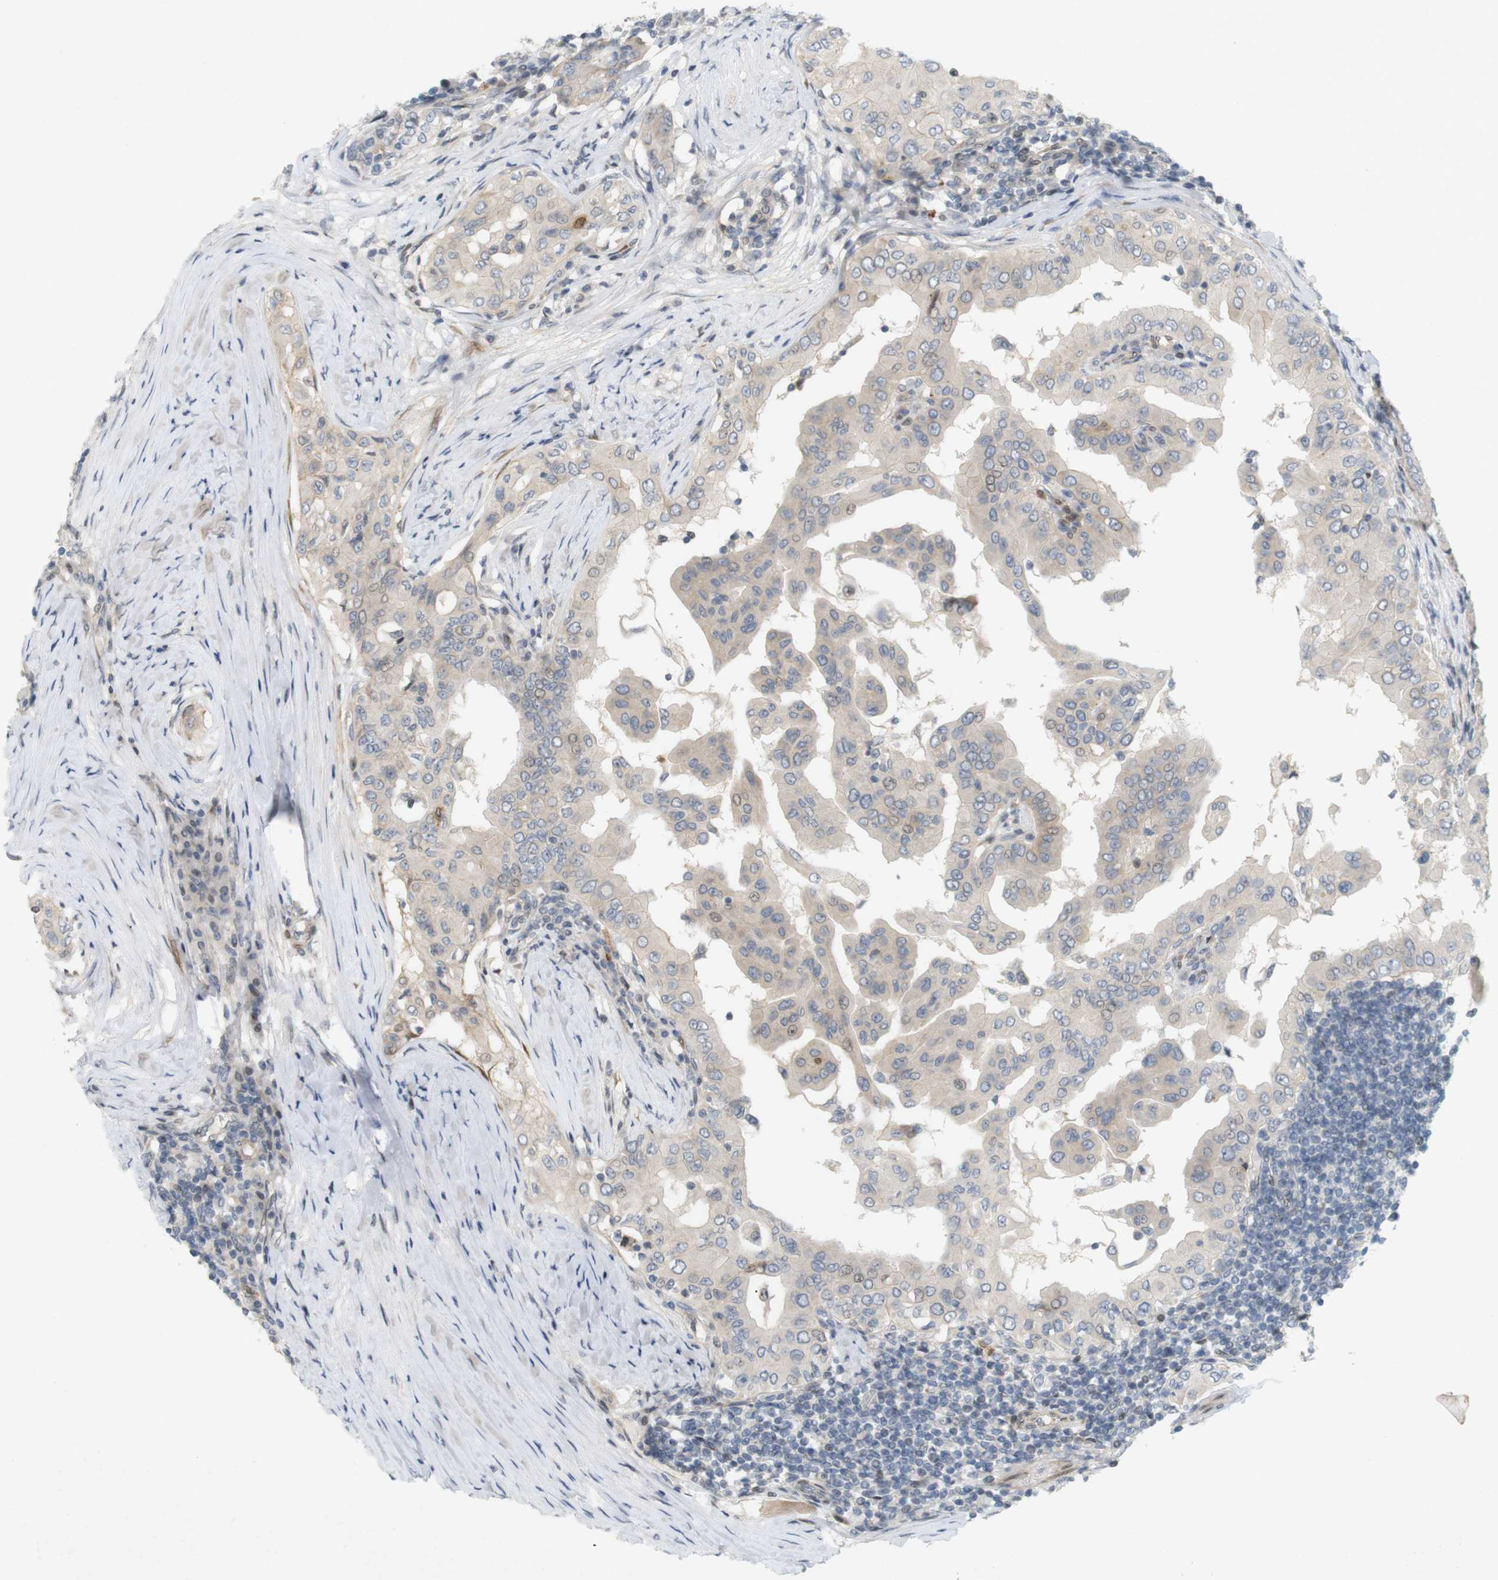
{"staining": {"intensity": "weak", "quantity": ">75%", "location": "cytoplasmic/membranous"}, "tissue": "thyroid cancer", "cell_type": "Tumor cells", "image_type": "cancer", "snomed": [{"axis": "morphology", "description": "Papillary adenocarcinoma, NOS"}, {"axis": "topography", "description": "Thyroid gland"}], "caption": "The image demonstrates immunohistochemical staining of thyroid papillary adenocarcinoma. There is weak cytoplasmic/membranous positivity is present in about >75% of tumor cells.", "gene": "PPP1R14A", "patient": {"sex": "male", "age": 33}}